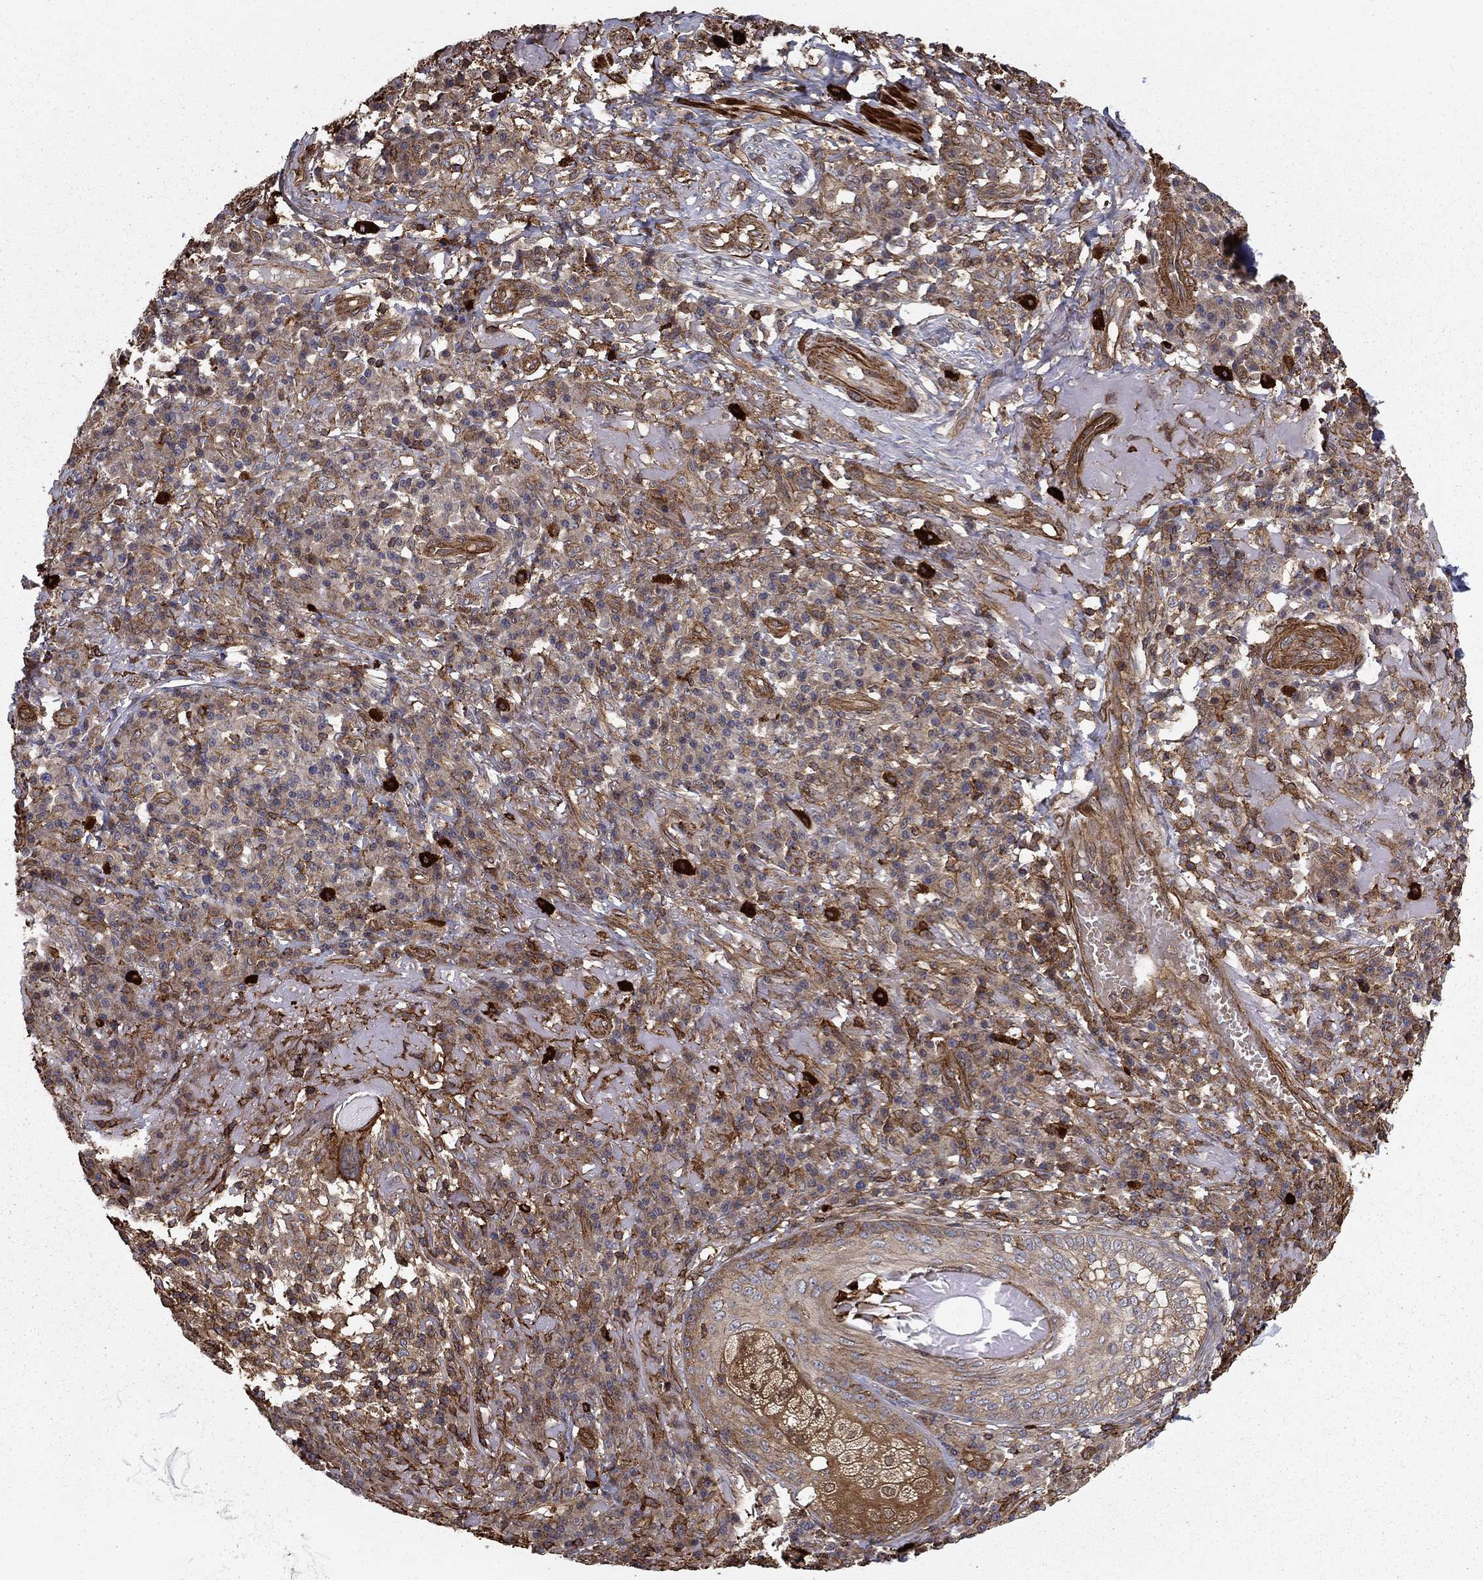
{"staining": {"intensity": "weak", "quantity": "<25%", "location": "cytoplasmic/membranous"}, "tissue": "skin cancer", "cell_type": "Tumor cells", "image_type": "cancer", "snomed": [{"axis": "morphology", "description": "Squamous cell carcinoma, NOS"}, {"axis": "topography", "description": "Skin"}], "caption": "DAB immunohistochemical staining of skin cancer displays no significant positivity in tumor cells. (DAB (3,3'-diaminobenzidine) IHC, high magnification).", "gene": "HABP4", "patient": {"sex": "male", "age": 92}}